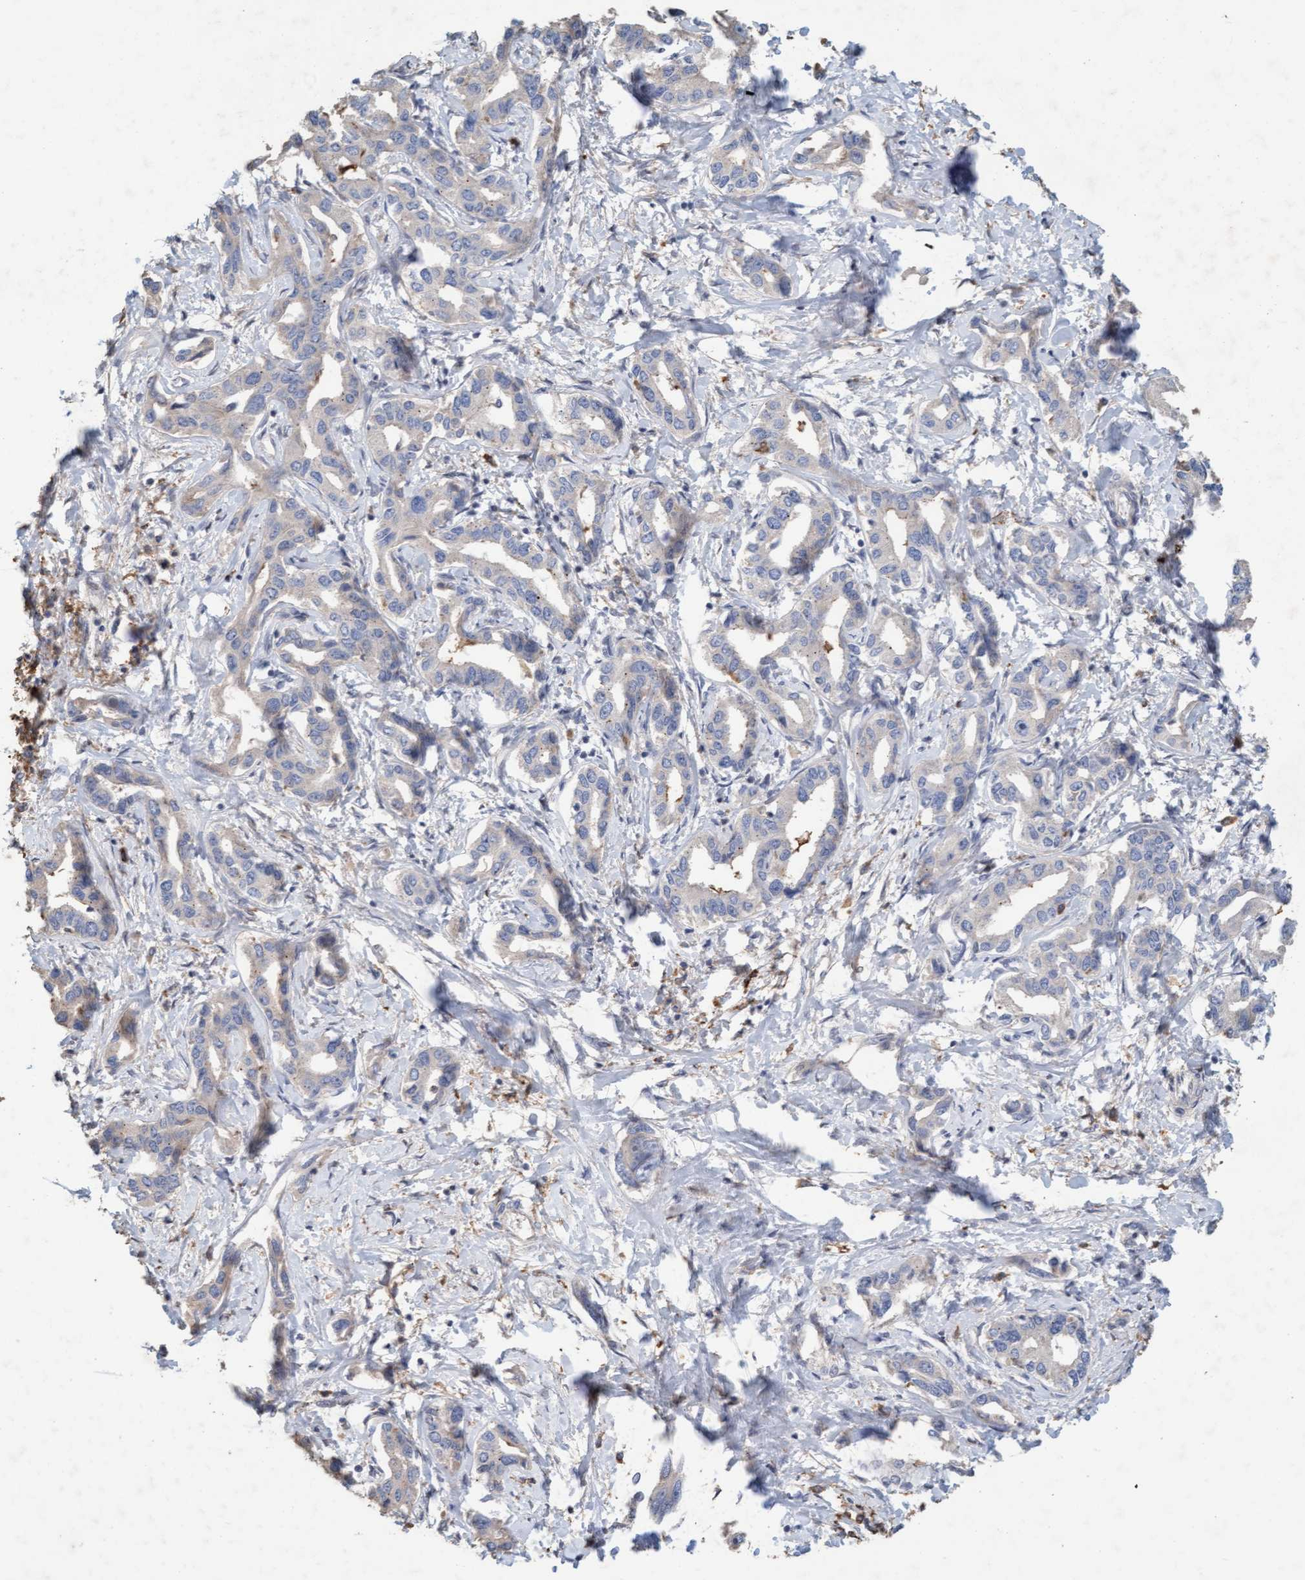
{"staining": {"intensity": "weak", "quantity": "<25%", "location": "cytoplasmic/membranous"}, "tissue": "liver cancer", "cell_type": "Tumor cells", "image_type": "cancer", "snomed": [{"axis": "morphology", "description": "Cholangiocarcinoma"}, {"axis": "topography", "description": "Liver"}], "caption": "IHC micrograph of neoplastic tissue: liver cholangiocarcinoma stained with DAB demonstrates no significant protein staining in tumor cells.", "gene": "LONRF1", "patient": {"sex": "male", "age": 59}}